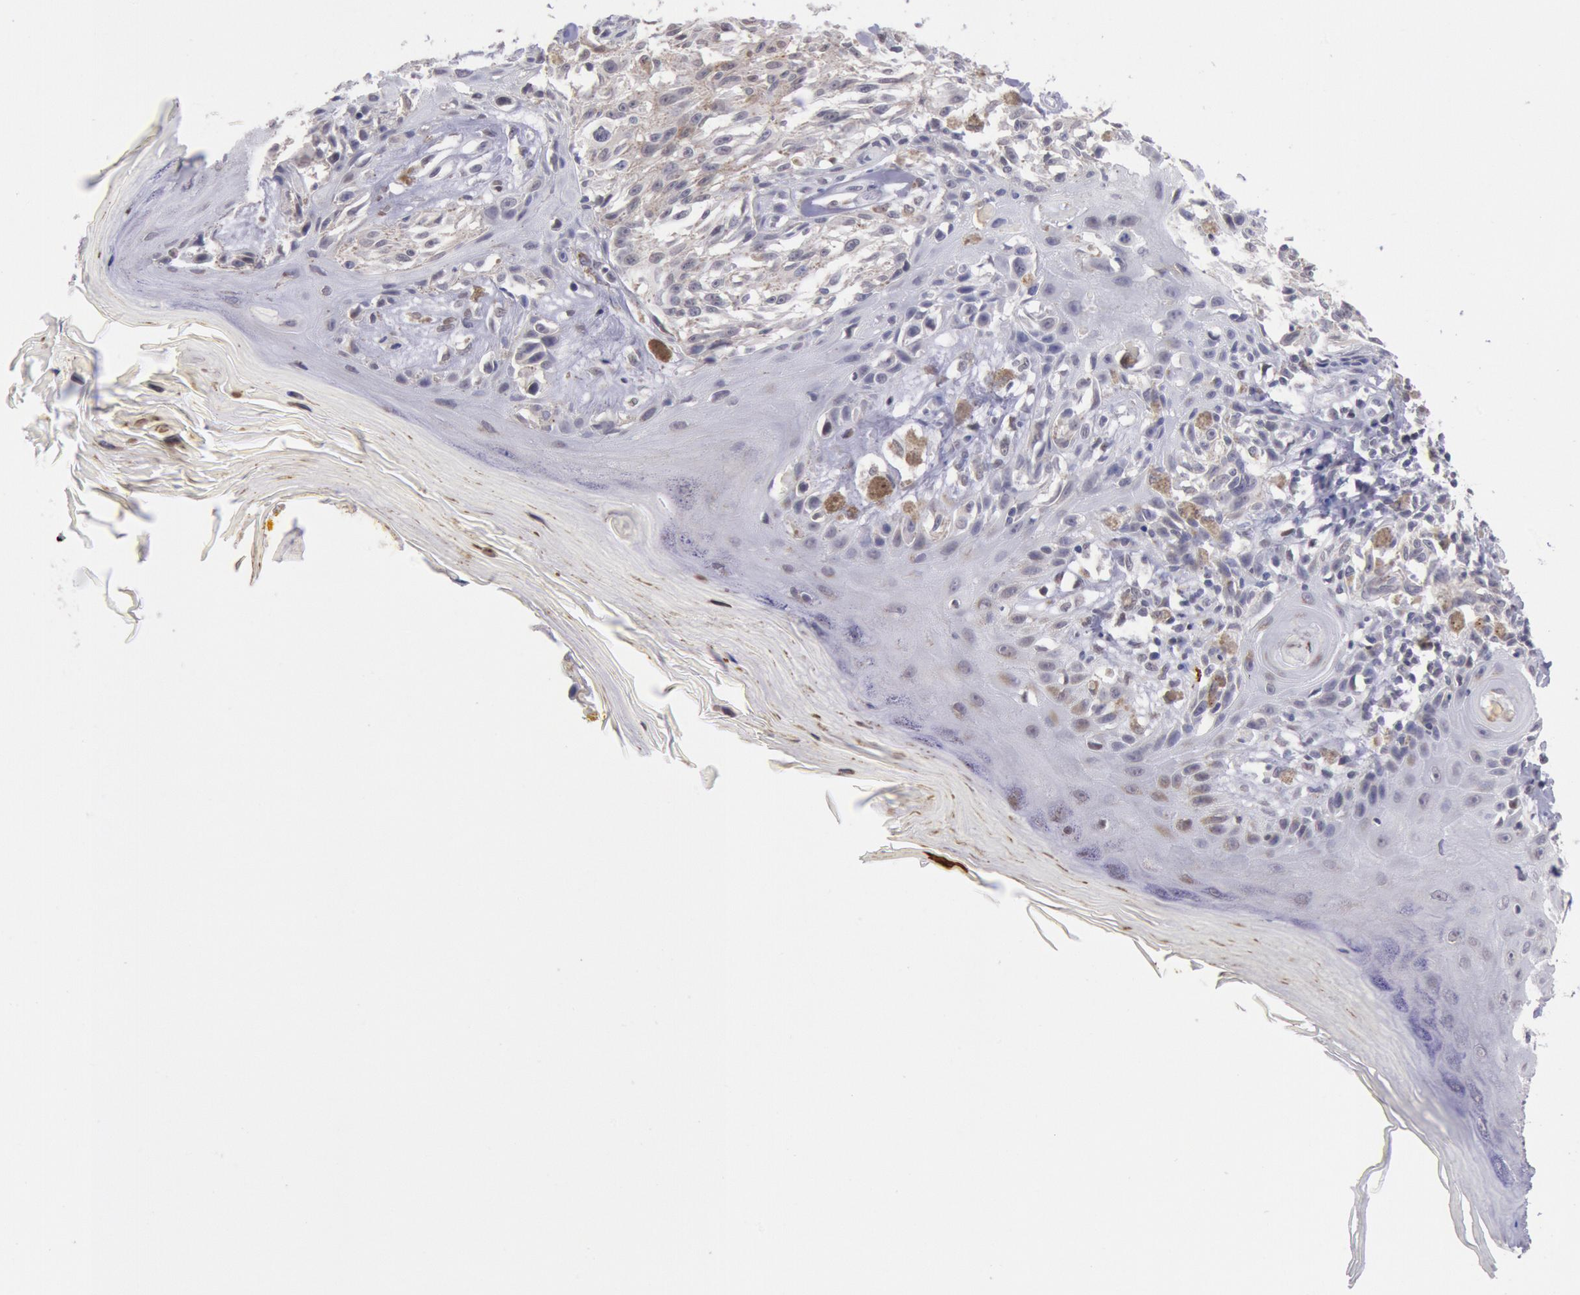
{"staining": {"intensity": "weak", "quantity": "25%-75%", "location": "cytoplasmic/membranous,nuclear"}, "tissue": "melanoma", "cell_type": "Tumor cells", "image_type": "cancer", "snomed": [{"axis": "morphology", "description": "Malignant melanoma, NOS"}, {"axis": "topography", "description": "Skin"}], "caption": "Tumor cells display weak cytoplasmic/membranous and nuclear expression in approximately 25%-75% of cells in melanoma.", "gene": "MYH7", "patient": {"sex": "female", "age": 77}}